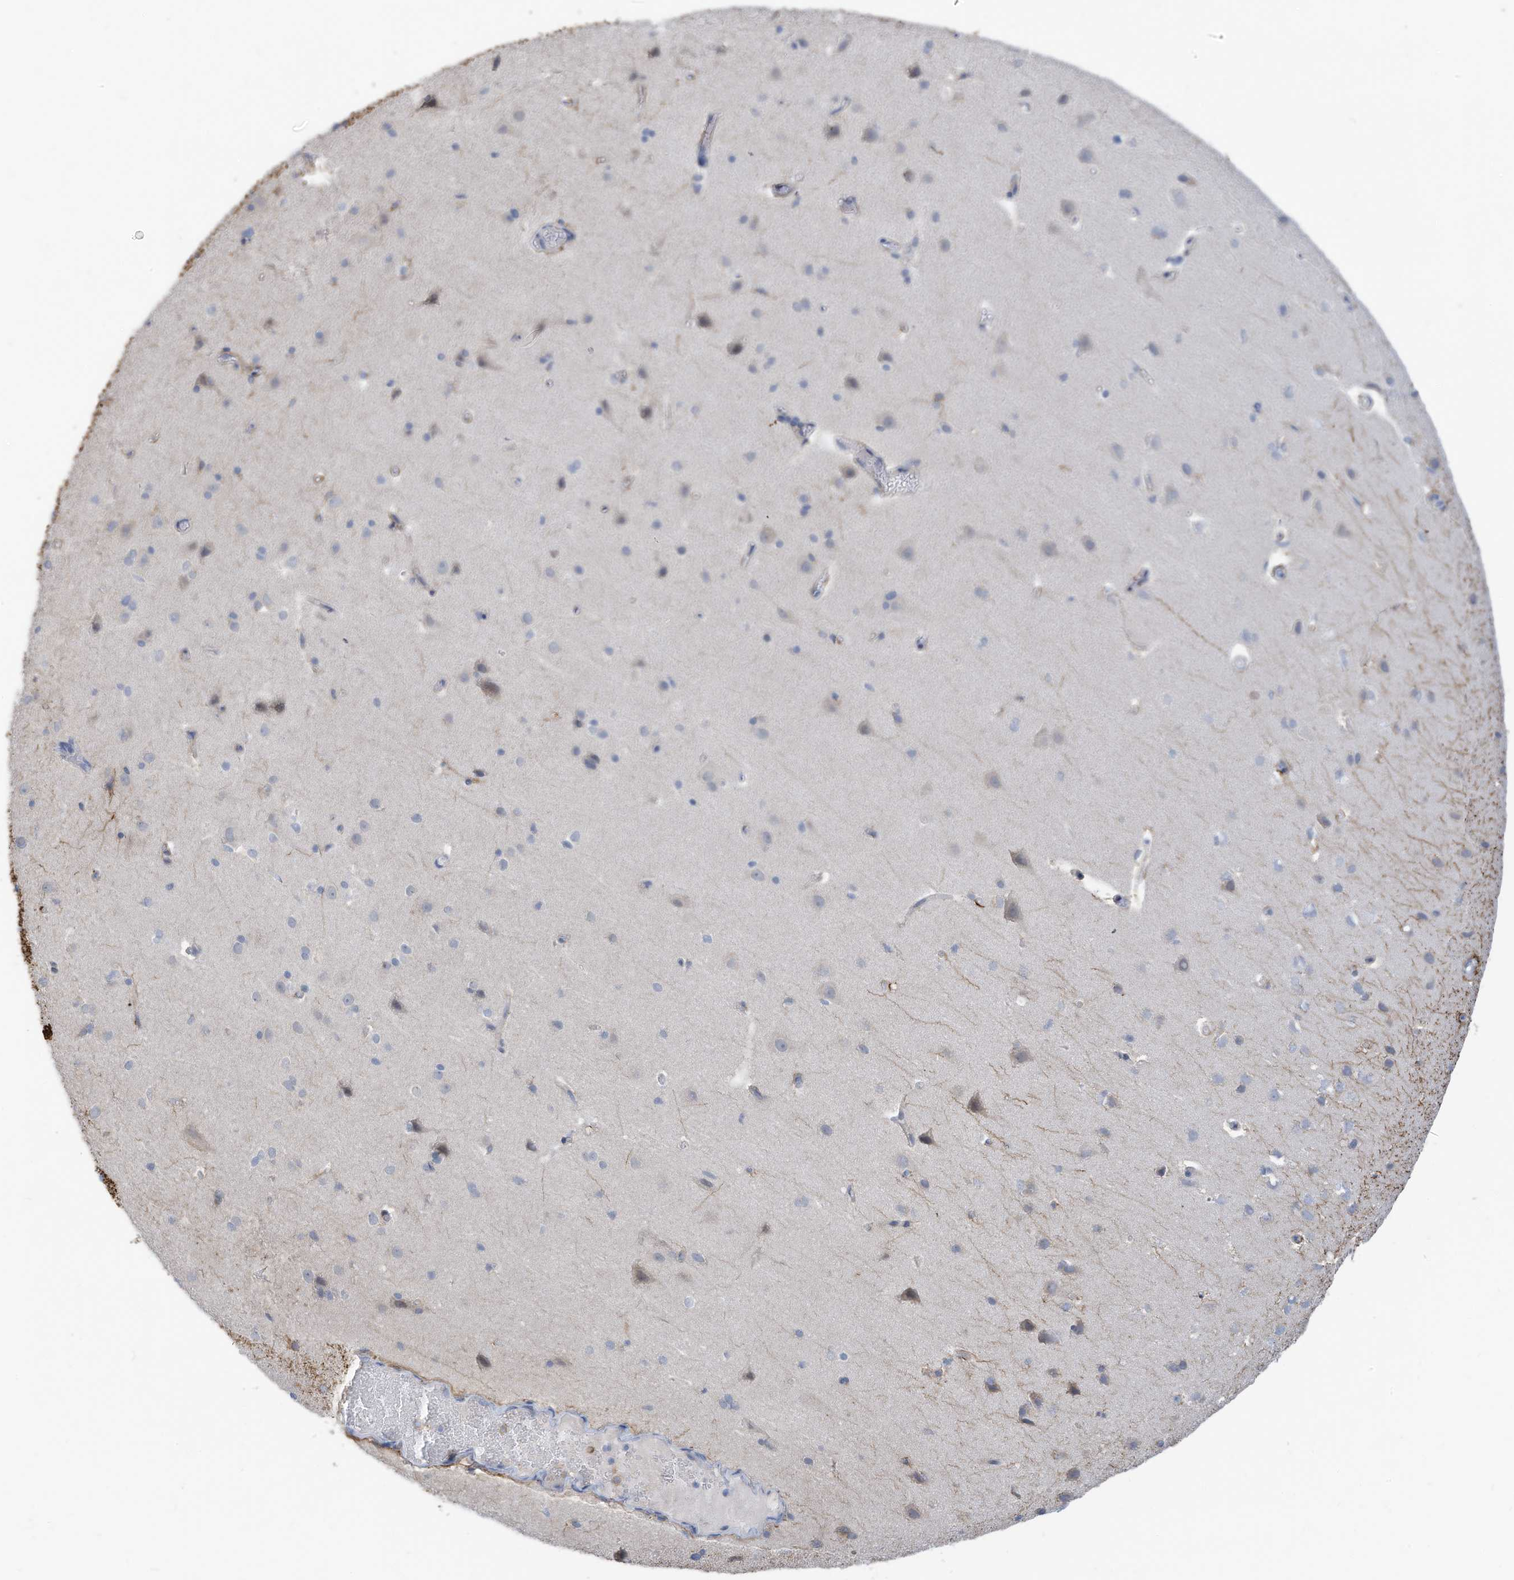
{"staining": {"intensity": "negative", "quantity": "none", "location": "none"}, "tissue": "cerebral cortex", "cell_type": "Endothelial cells", "image_type": "normal", "snomed": [{"axis": "morphology", "description": "Normal tissue, NOS"}, {"axis": "topography", "description": "Cerebral cortex"}], "caption": "A high-resolution photomicrograph shows IHC staining of unremarkable cerebral cortex, which exhibits no significant positivity in endothelial cells.", "gene": "SLC1A5", "patient": {"sex": "male", "age": 34}}